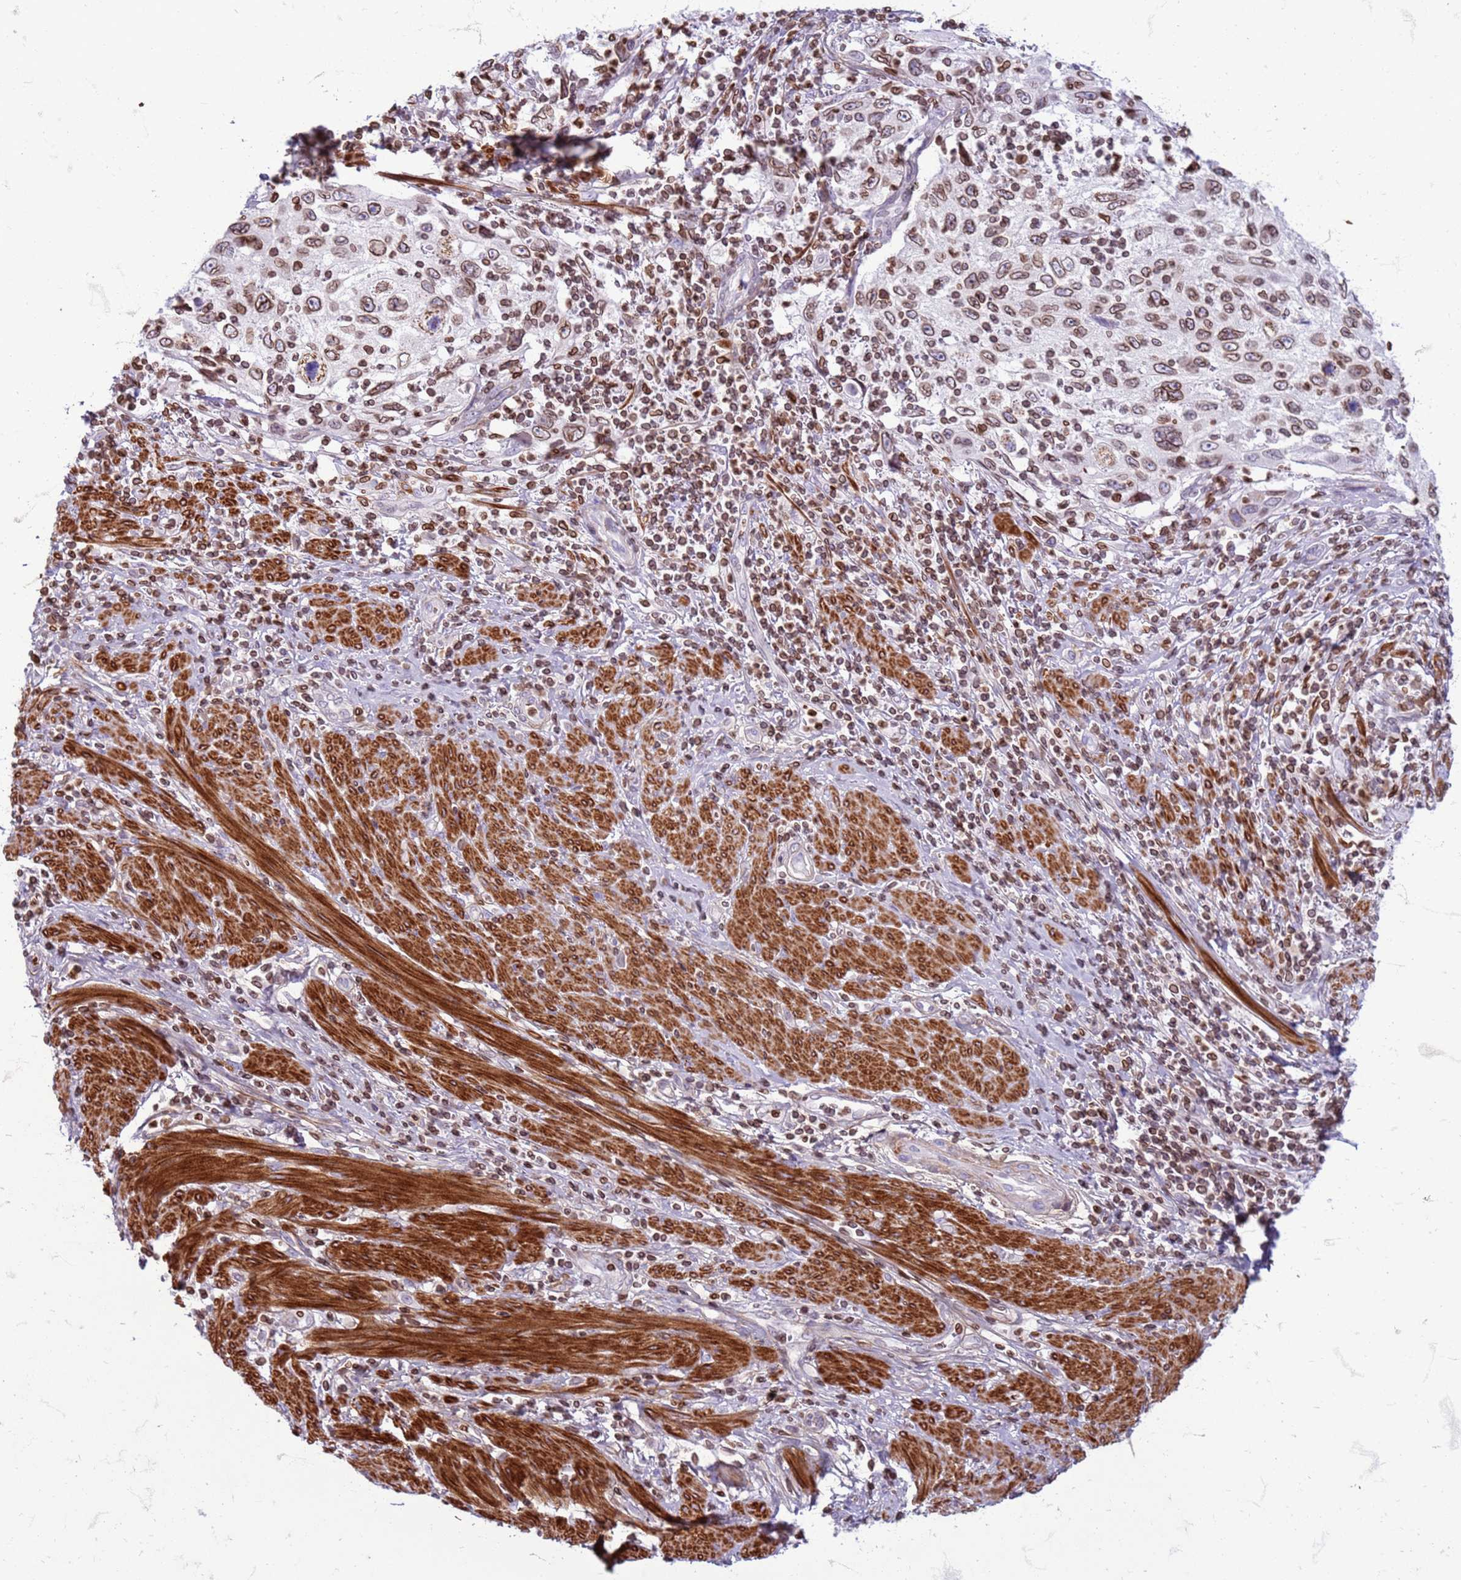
{"staining": {"intensity": "moderate", "quantity": ">75%", "location": "cytoplasmic/membranous,nuclear"}, "tissue": "cervical cancer", "cell_type": "Tumor cells", "image_type": "cancer", "snomed": [{"axis": "morphology", "description": "Squamous cell carcinoma, NOS"}, {"axis": "topography", "description": "Cervix"}], "caption": "A micrograph showing moderate cytoplasmic/membranous and nuclear positivity in about >75% of tumor cells in cervical cancer (squamous cell carcinoma), as visualized by brown immunohistochemical staining.", "gene": "METTL25B", "patient": {"sex": "female", "age": 70}}